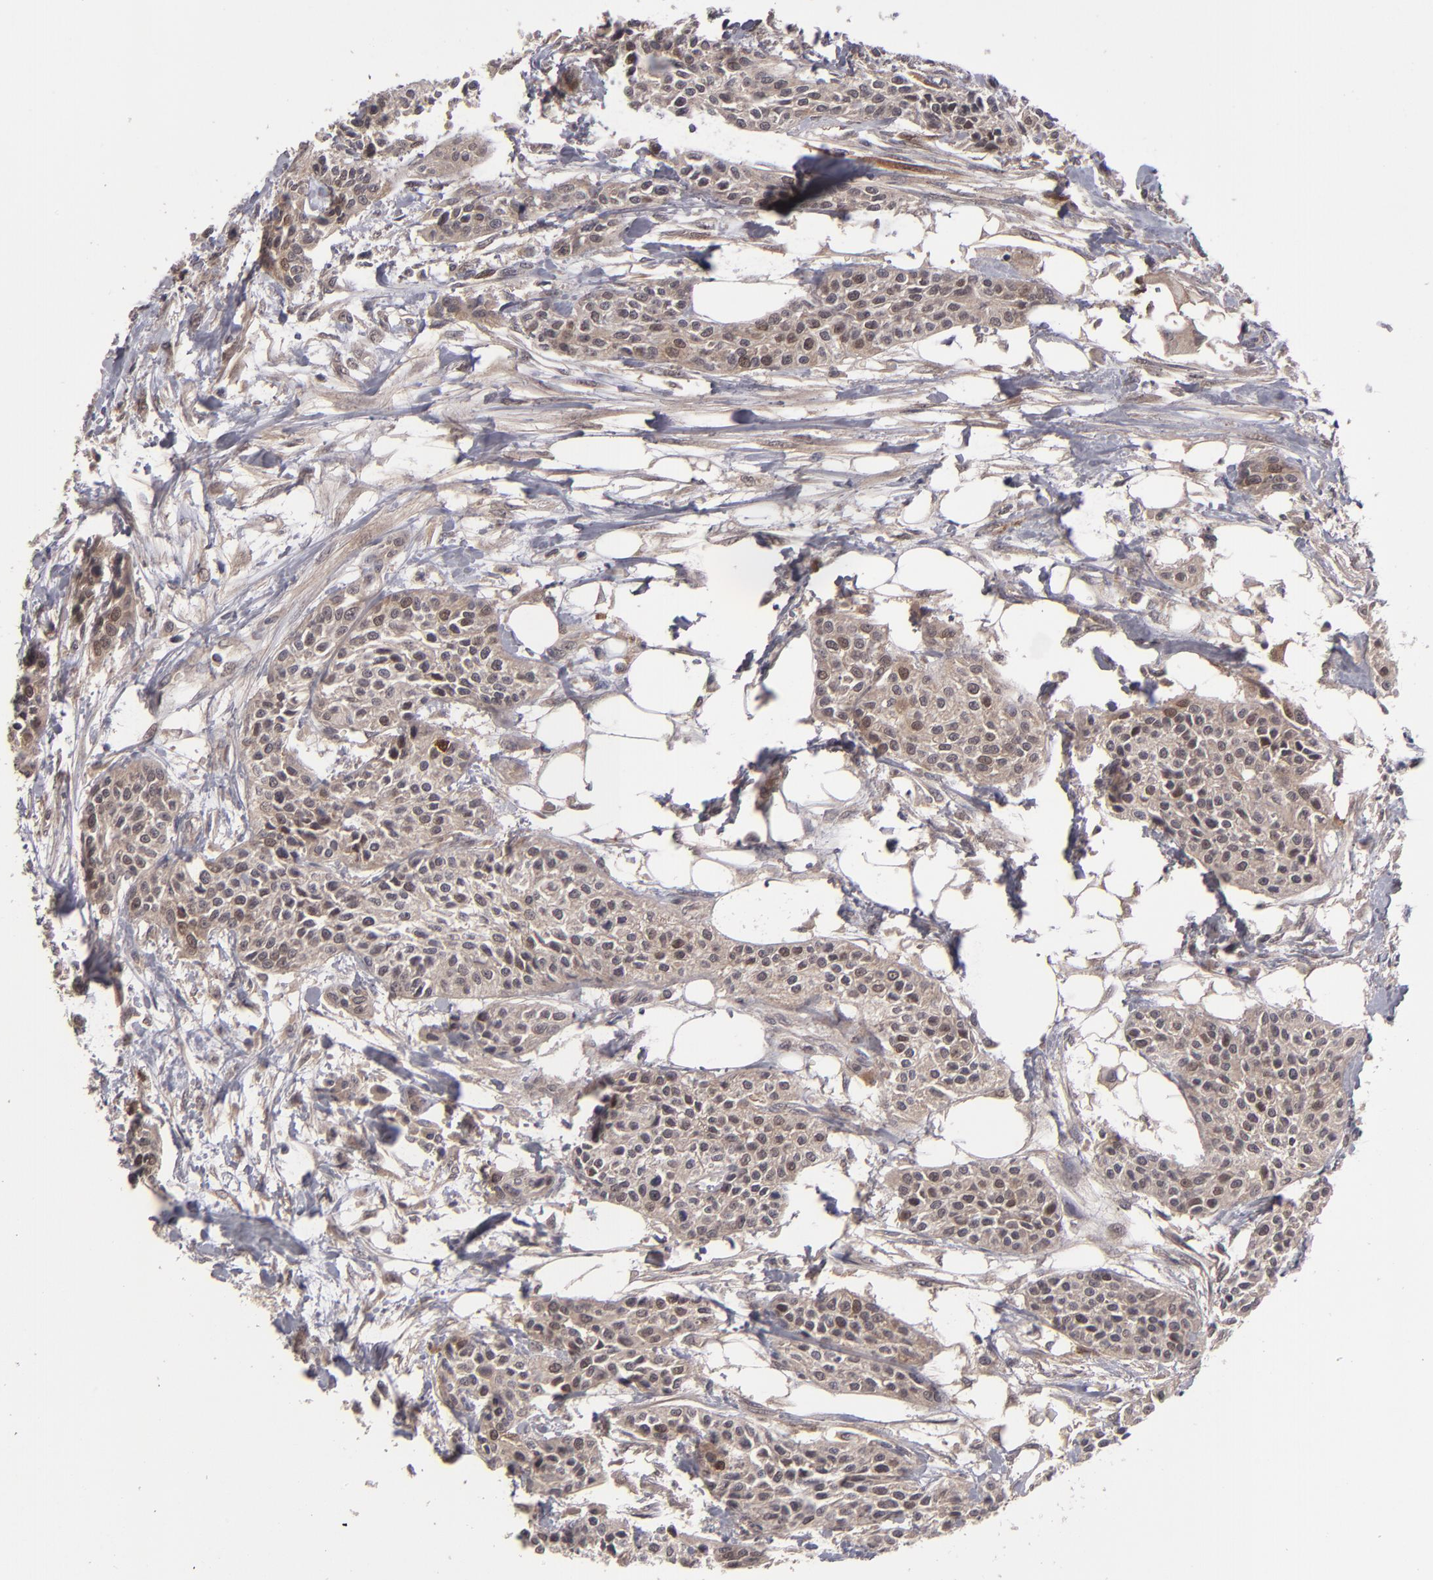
{"staining": {"intensity": "moderate", "quantity": ">75%", "location": "cytoplasmic/membranous"}, "tissue": "urothelial cancer", "cell_type": "Tumor cells", "image_type": "cancer", "snomed": [{"axis": "morphology", "description": "Urothelial carcinoma, High grade"}, {"axis": "topography", "description": "Urinary bladder"}], "caption": "Immunohistochemistry (IHC) histopathology image of human urothelial cancer stained for a protein (brown), which exhibits medium levels of moderate cytoplasmic/membranous positivity in about >75% of tumor cells.", "gene": "TYMS", "patient": {"sex": "male", "age": 56}}